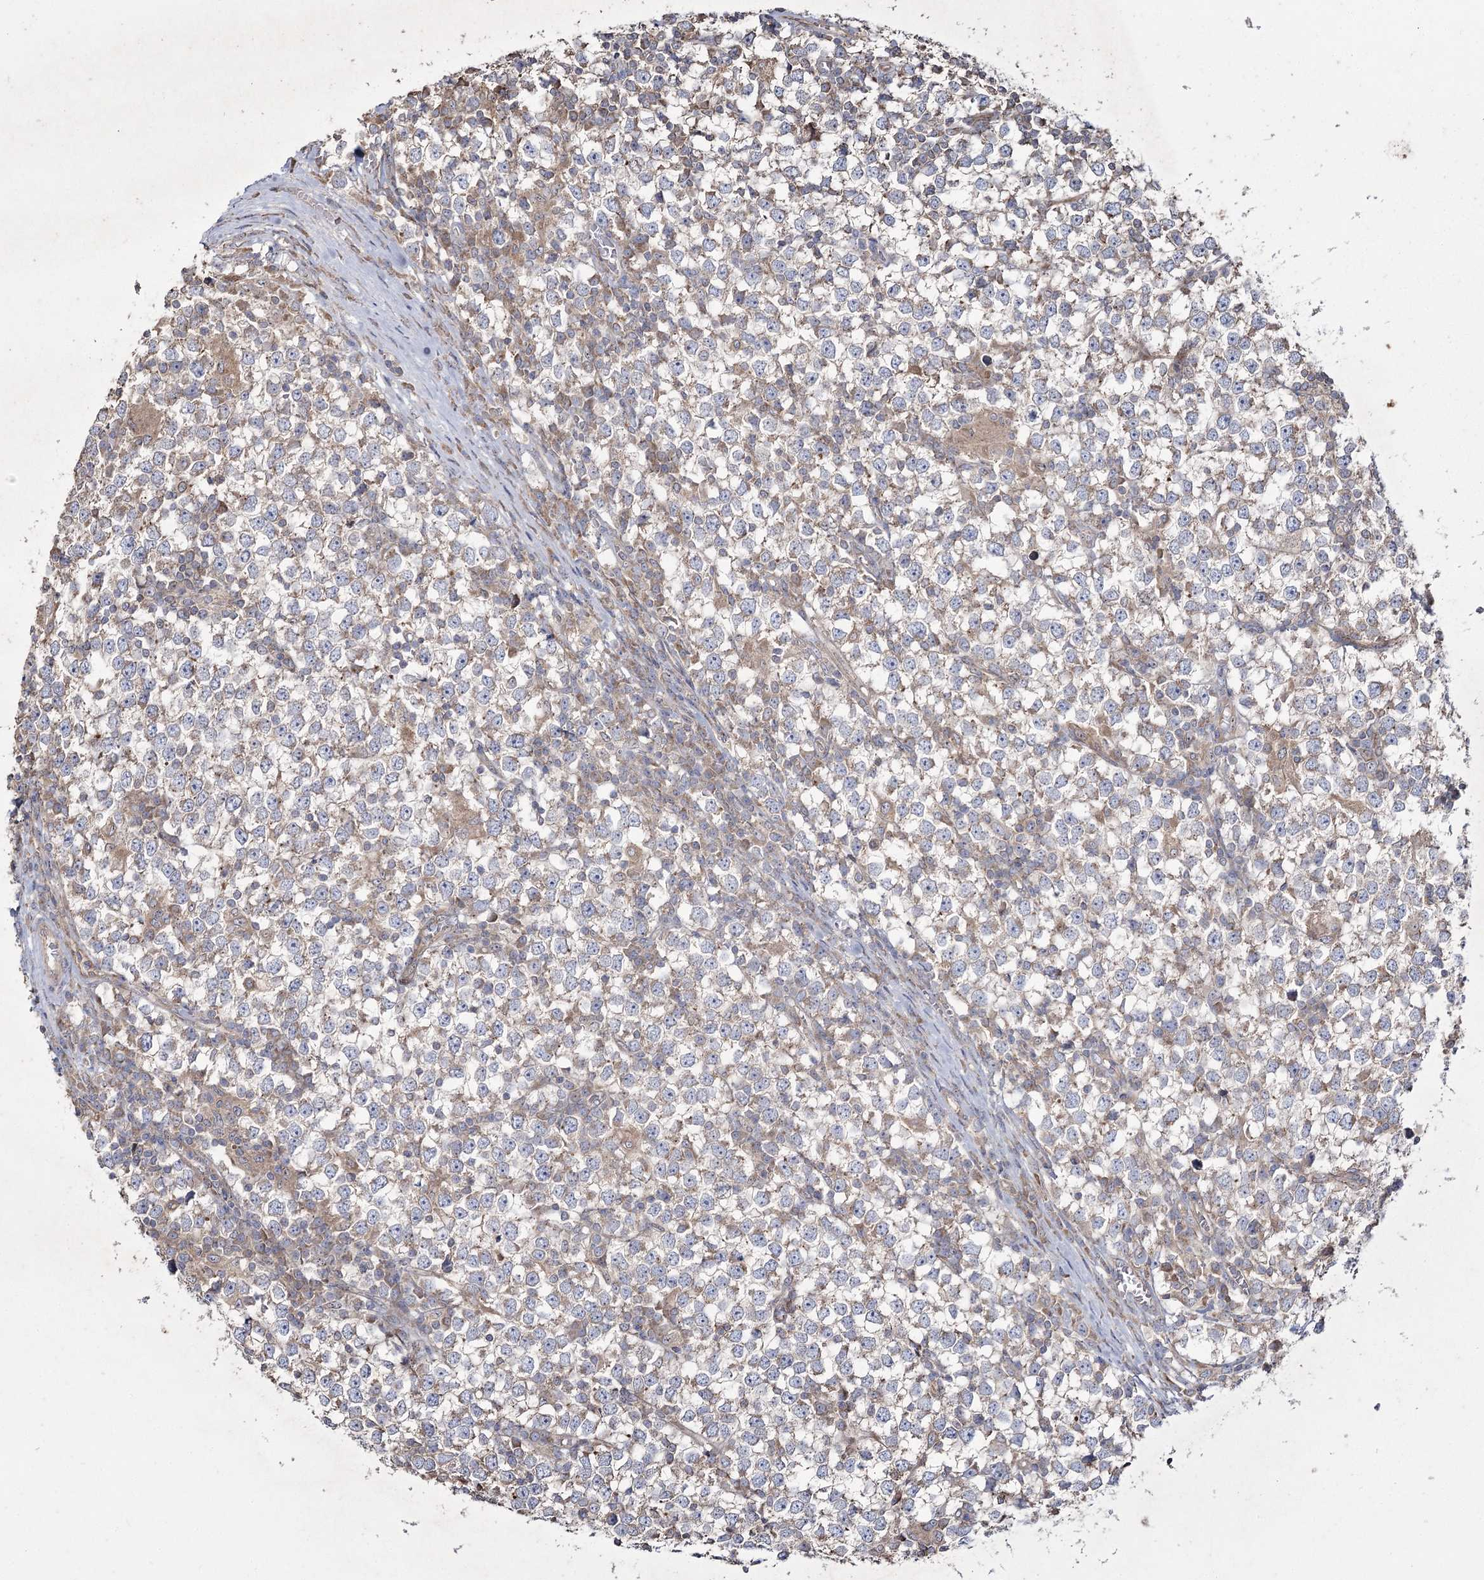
{"staining": {"intensity": "weak", "quantity": "25%-75%", "location": "cytoplasmic/membranous"}, "tissue": "testis cancer", "cell_type": "Tumor cells", "image_type": "cancer", "snomed": [{"axis": "morphology", "description": "Seminoma, NOS"}, {"axis": "topography", "description": "Testis"}], "caption": "Testis cancer was stained to show a protein in brown. There is low levels of weak cytoplasmic/membranous positivity in approximately 25%-75% of tumor cells.", "gene": "SH3TC1", "patient": {"sex": "male", "age": 65}}